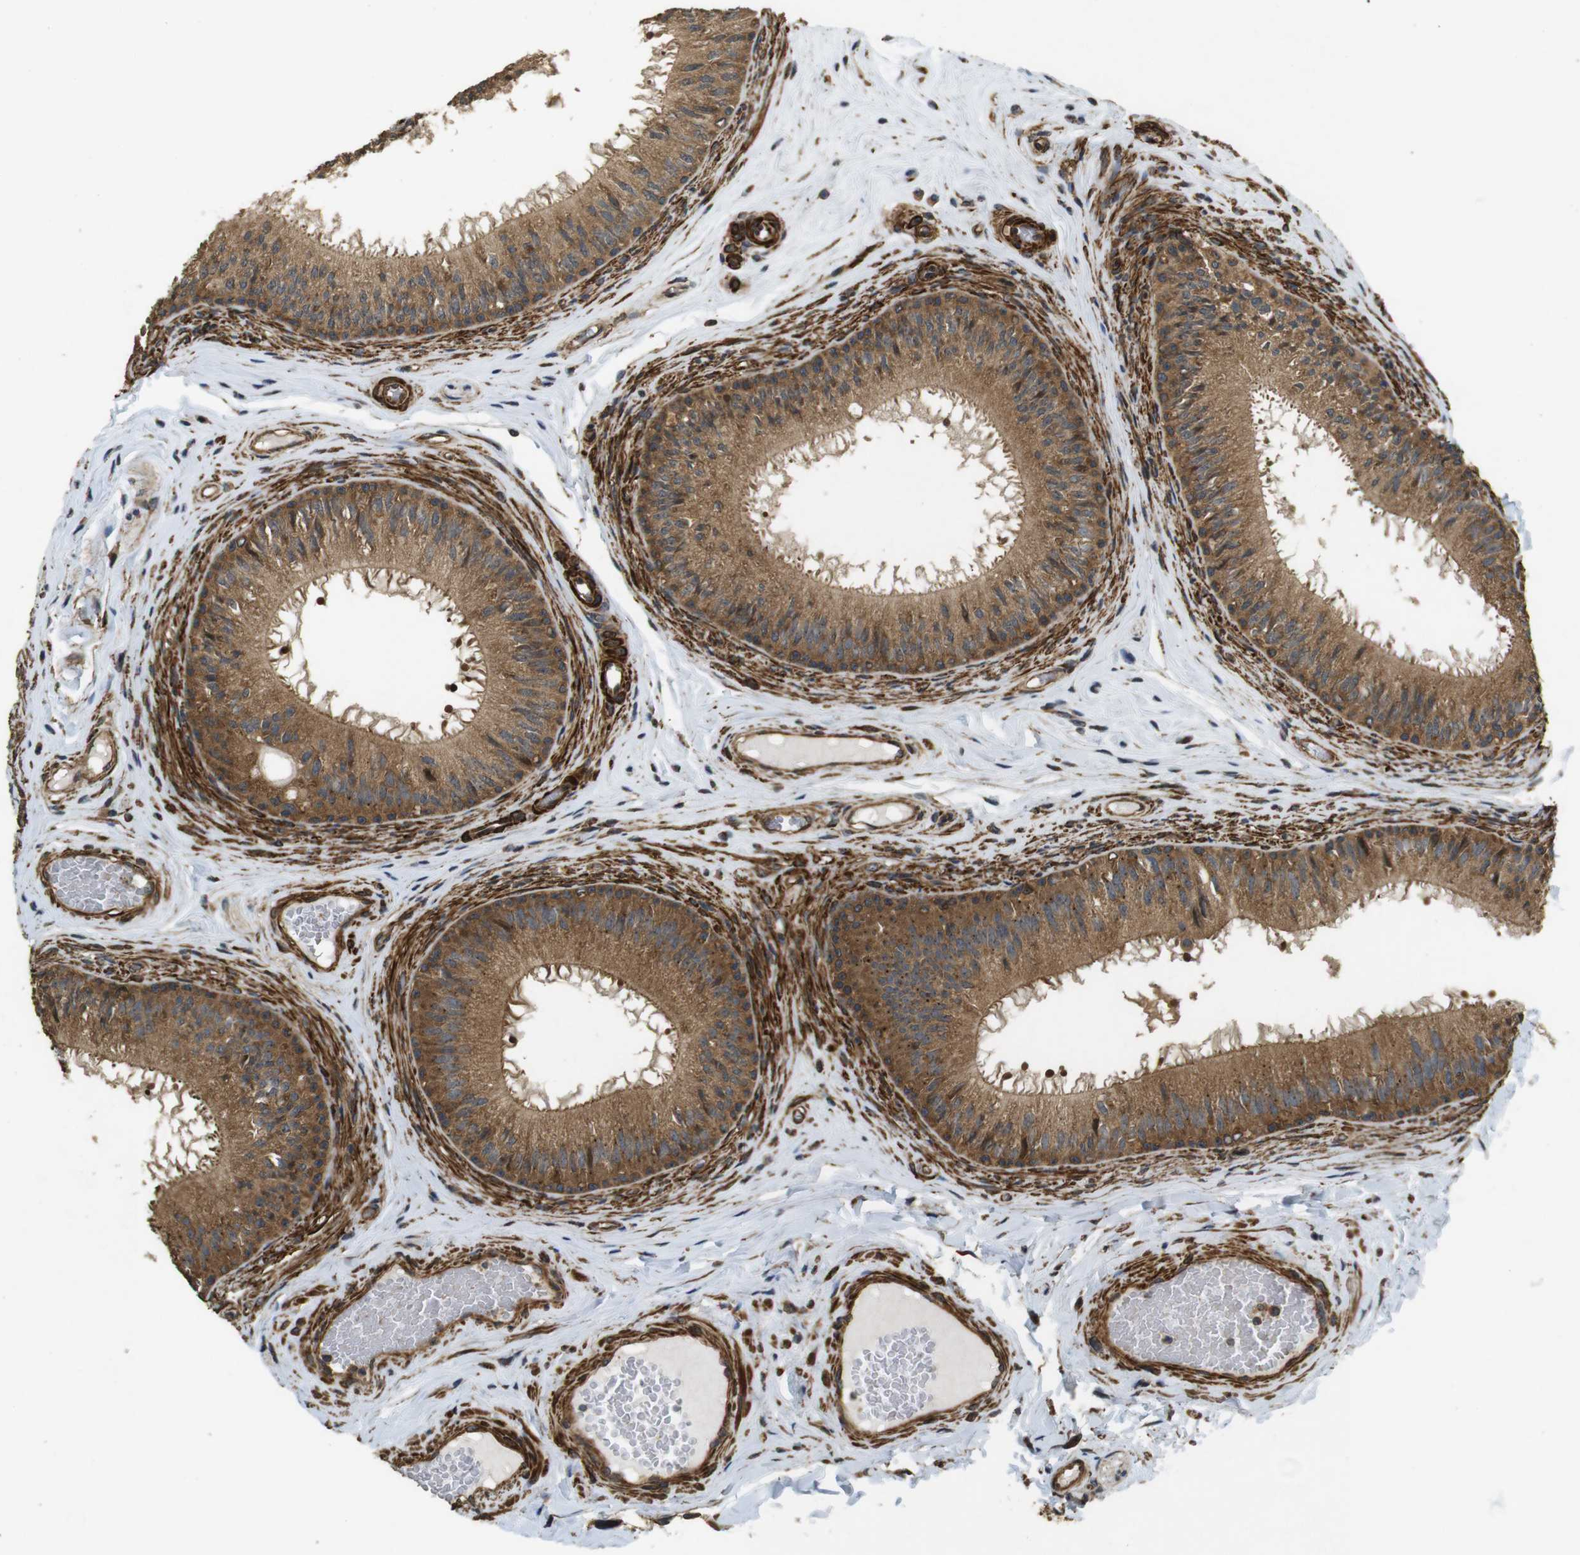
{"staining": {"intensity": "moderate", "quantity": ">75%", "location": "cytoplasmic/membranous"}, "tissue": "epididymis", "cell_type": "Glandular cells", "image_type": "normal", "snomed": [{"axis": "morphology", "description": "Normal tissue, NOS"}, {"axis": "topography", "description": "Testis"}, {"axis": "topography", "description": "Epididymis"}], "caption": "Immunohistochemistry (IHC) photomicrograph of normal epididymis: human epididymis stained using IHC demonstrates medium levels of moderate protein expression localized specifically in the cytoplasmic/membranous of glandular cells, appearing as a cytoplasmic/membranous brown color.", "gene": "BNIP3", "patient": {"sex": "male", "age": 36}}